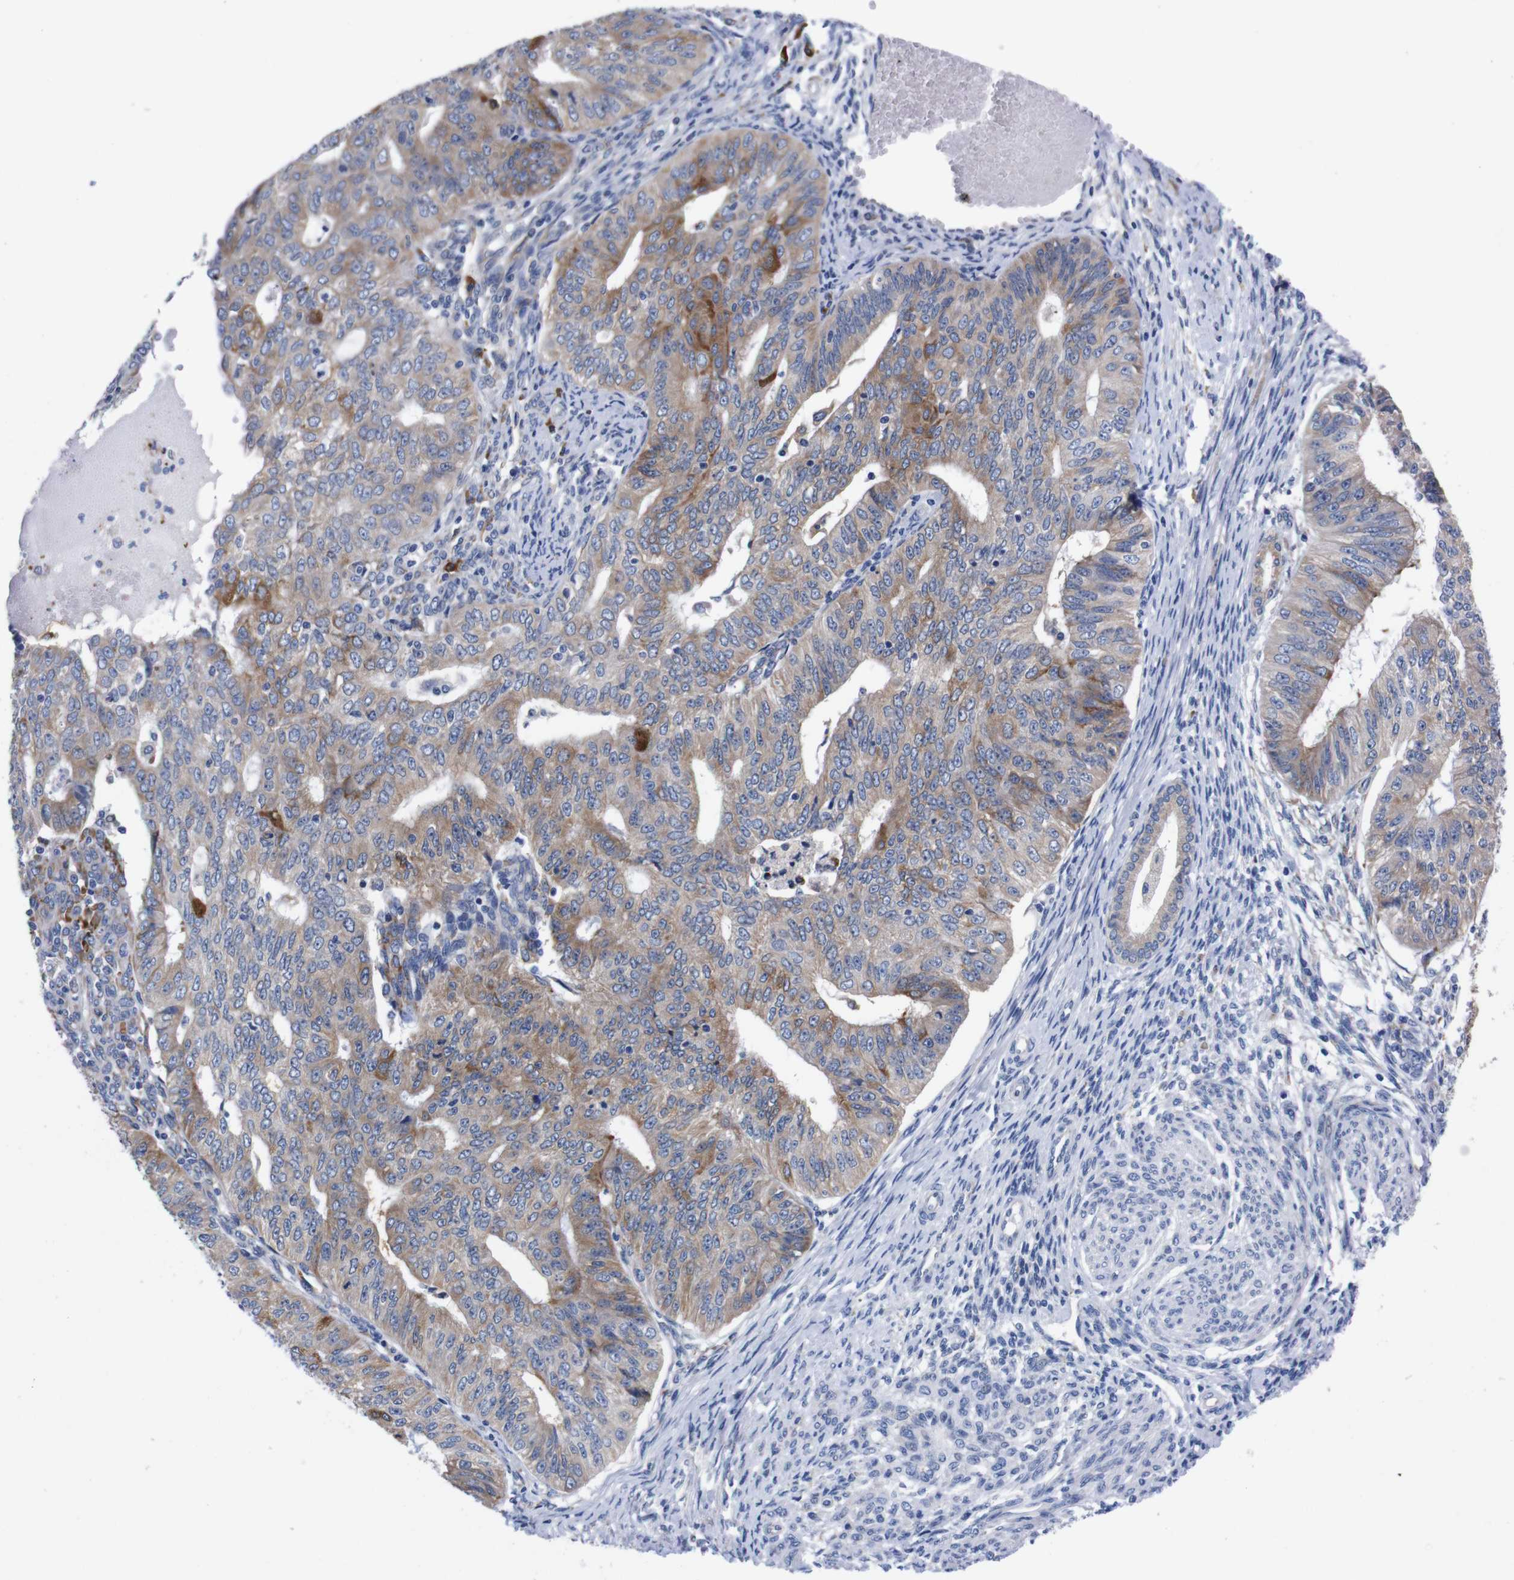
{"staining": {"intensity": "moderate", "quantity": "25%-75%", "location": "cytoplasmic/membranous"}, "tissue": "endometrial cancer", "cell_type": "Tumor cells", "image_type": "cancer", "snomed": [{"axis": "morphology", "description": "Adenocarcinoma, NOS"}, {"axis": "topography", "description": "Endometrium"}], "caption": "Immunohistochemistry micrograph of human endometrial cancer (adenocarcinoma) stained for a protein (brown), which displays medium levels of moderate cytoplasmic/membranous staining in about 25%-75% of tumor cells.", "gene": "NEBL", "patient": {"sex": "female", "age": 32}}